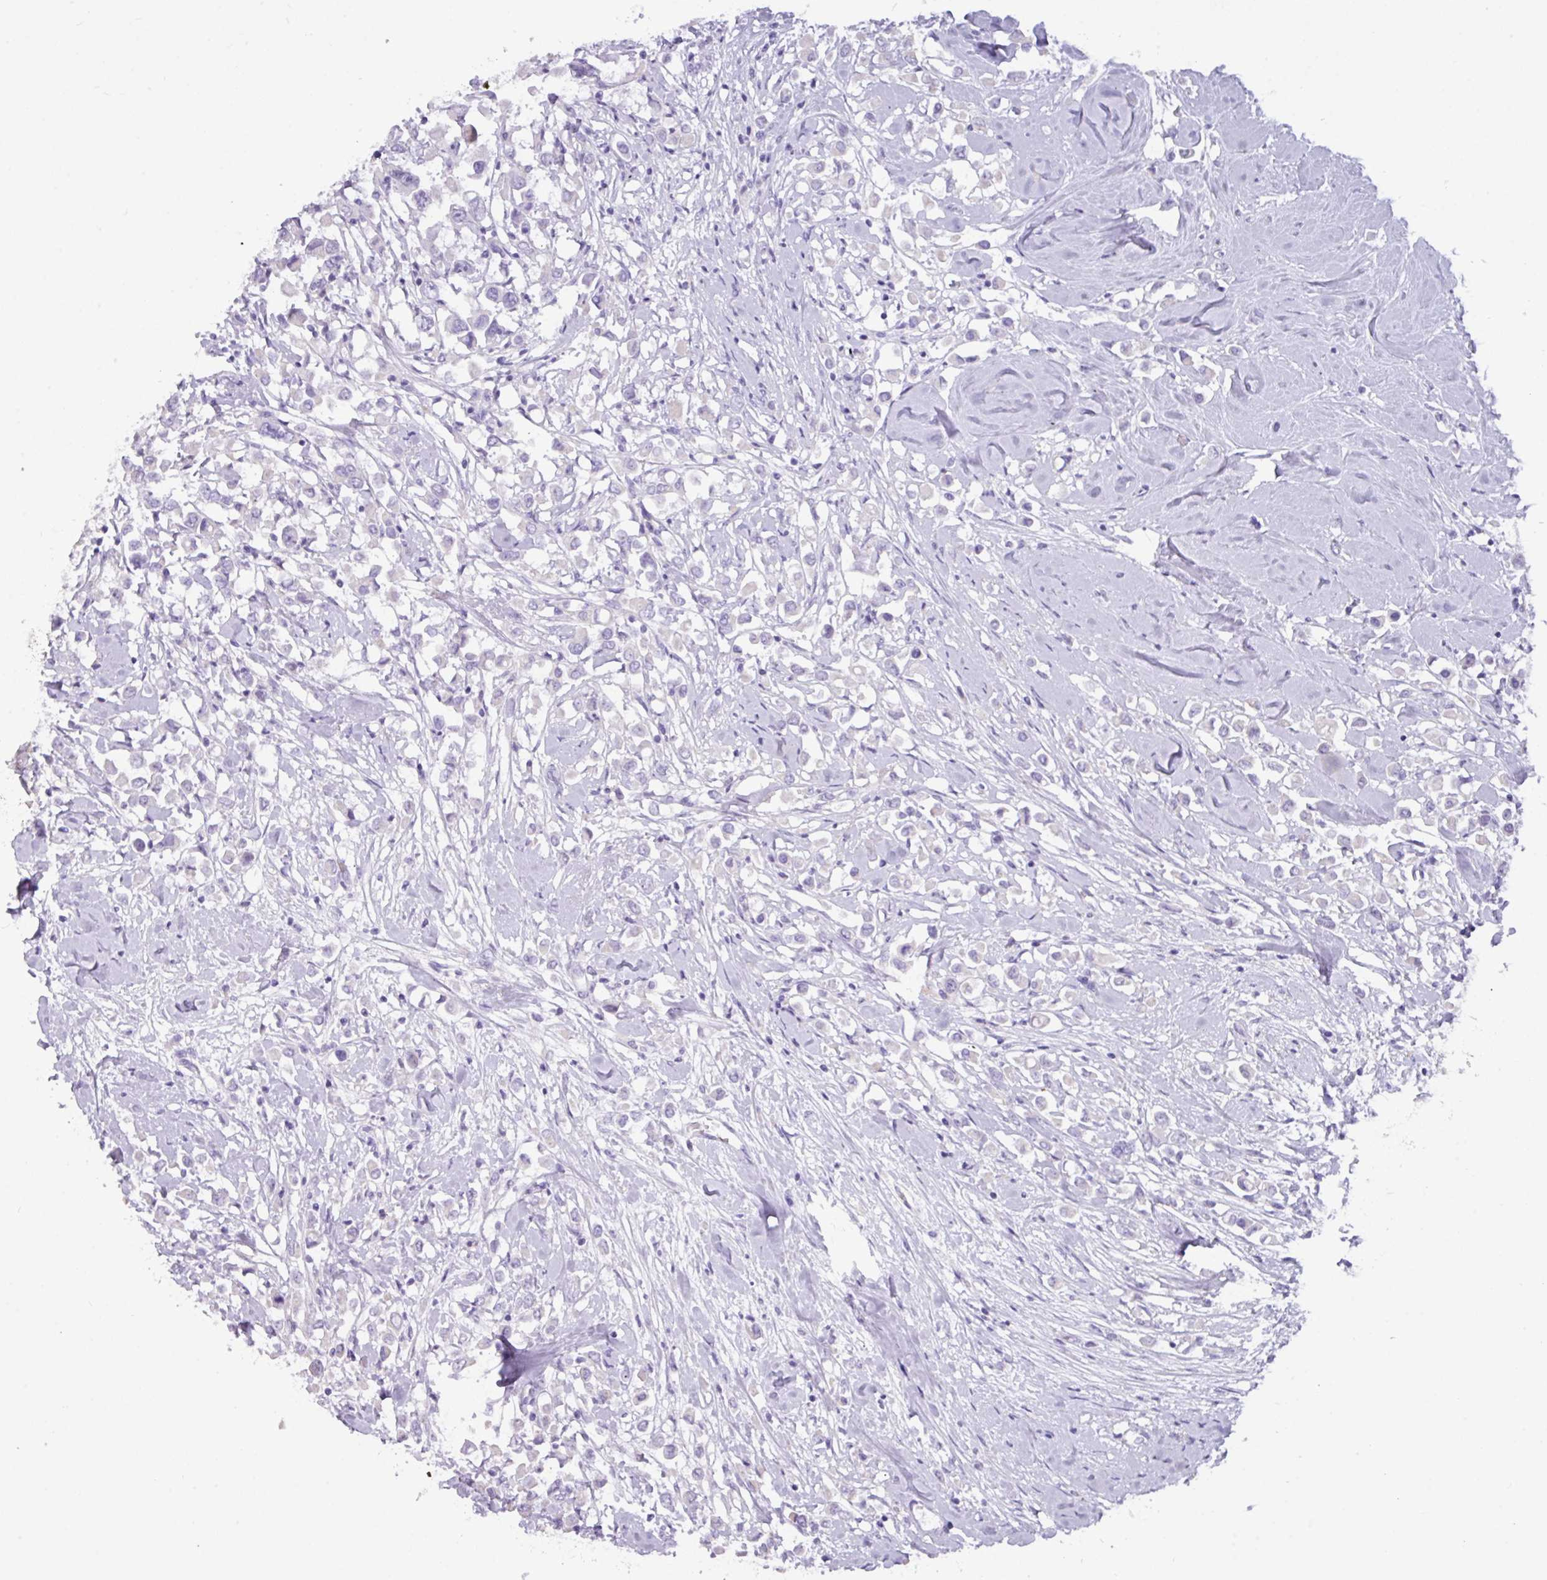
{"staining": {"intensity": "negative", "quantity": "none", "location": "none"}, "tissue": "breast cancer", "cell_type": "Tumor cells", "image_type": "cancer", "snomed": [{"axis": "morphology", "description": "Duct carcinoma"}, {"axis": "topography", "description": "Breast"}], "caption": "IHC of breast cancer reveals no staining in tumor cells. (DAB (3,3'-diaminobenzidine) immunohistochemistry, high magnification).", "gene": "NCCRP1", "patient": {"sex": "female", "age": 61}}